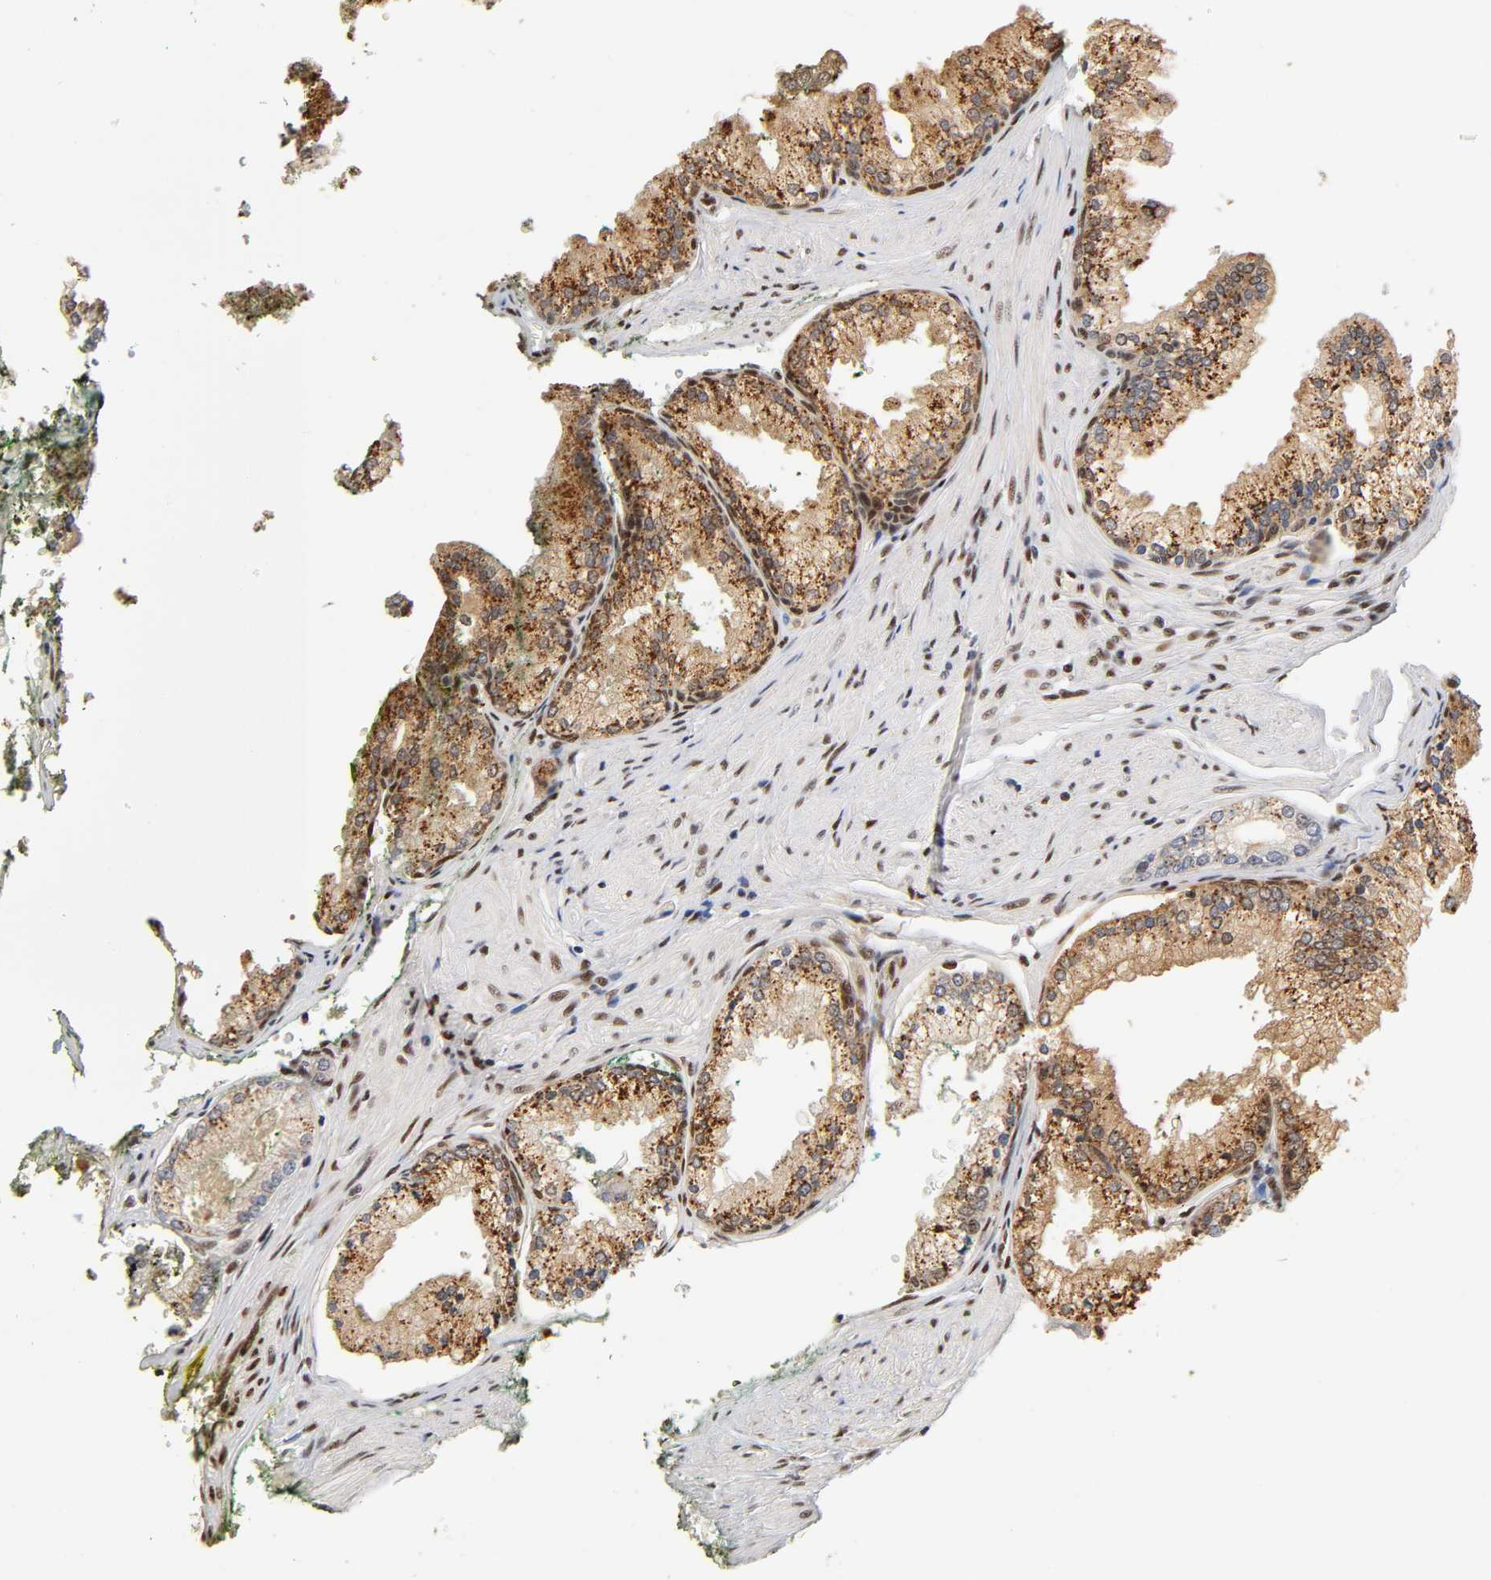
{"staining": {"intensity": "strong", "quantity": ">75%", "location": "cytoplasmic/membranous"}, "tissue": "prostate cancer", "cell_type": "Tumor cells", "image_type": "cancer", "snomed": [{"axis": "morphology", "description": "Adenocarcinoma, Low grade"}, {"axis": "topography", "description": "Prostate"}], "caption": "Strong cytoplasmic/membranous expression is appreciated in approximately >75% of tumor cells in prostate cancer (adenocarcinoma (low-grade)). (Brightfield microscopy of DAB IHC at high magnification).", "gene": "NR3C1", "patient": {"sex": "male", "age": 71}}